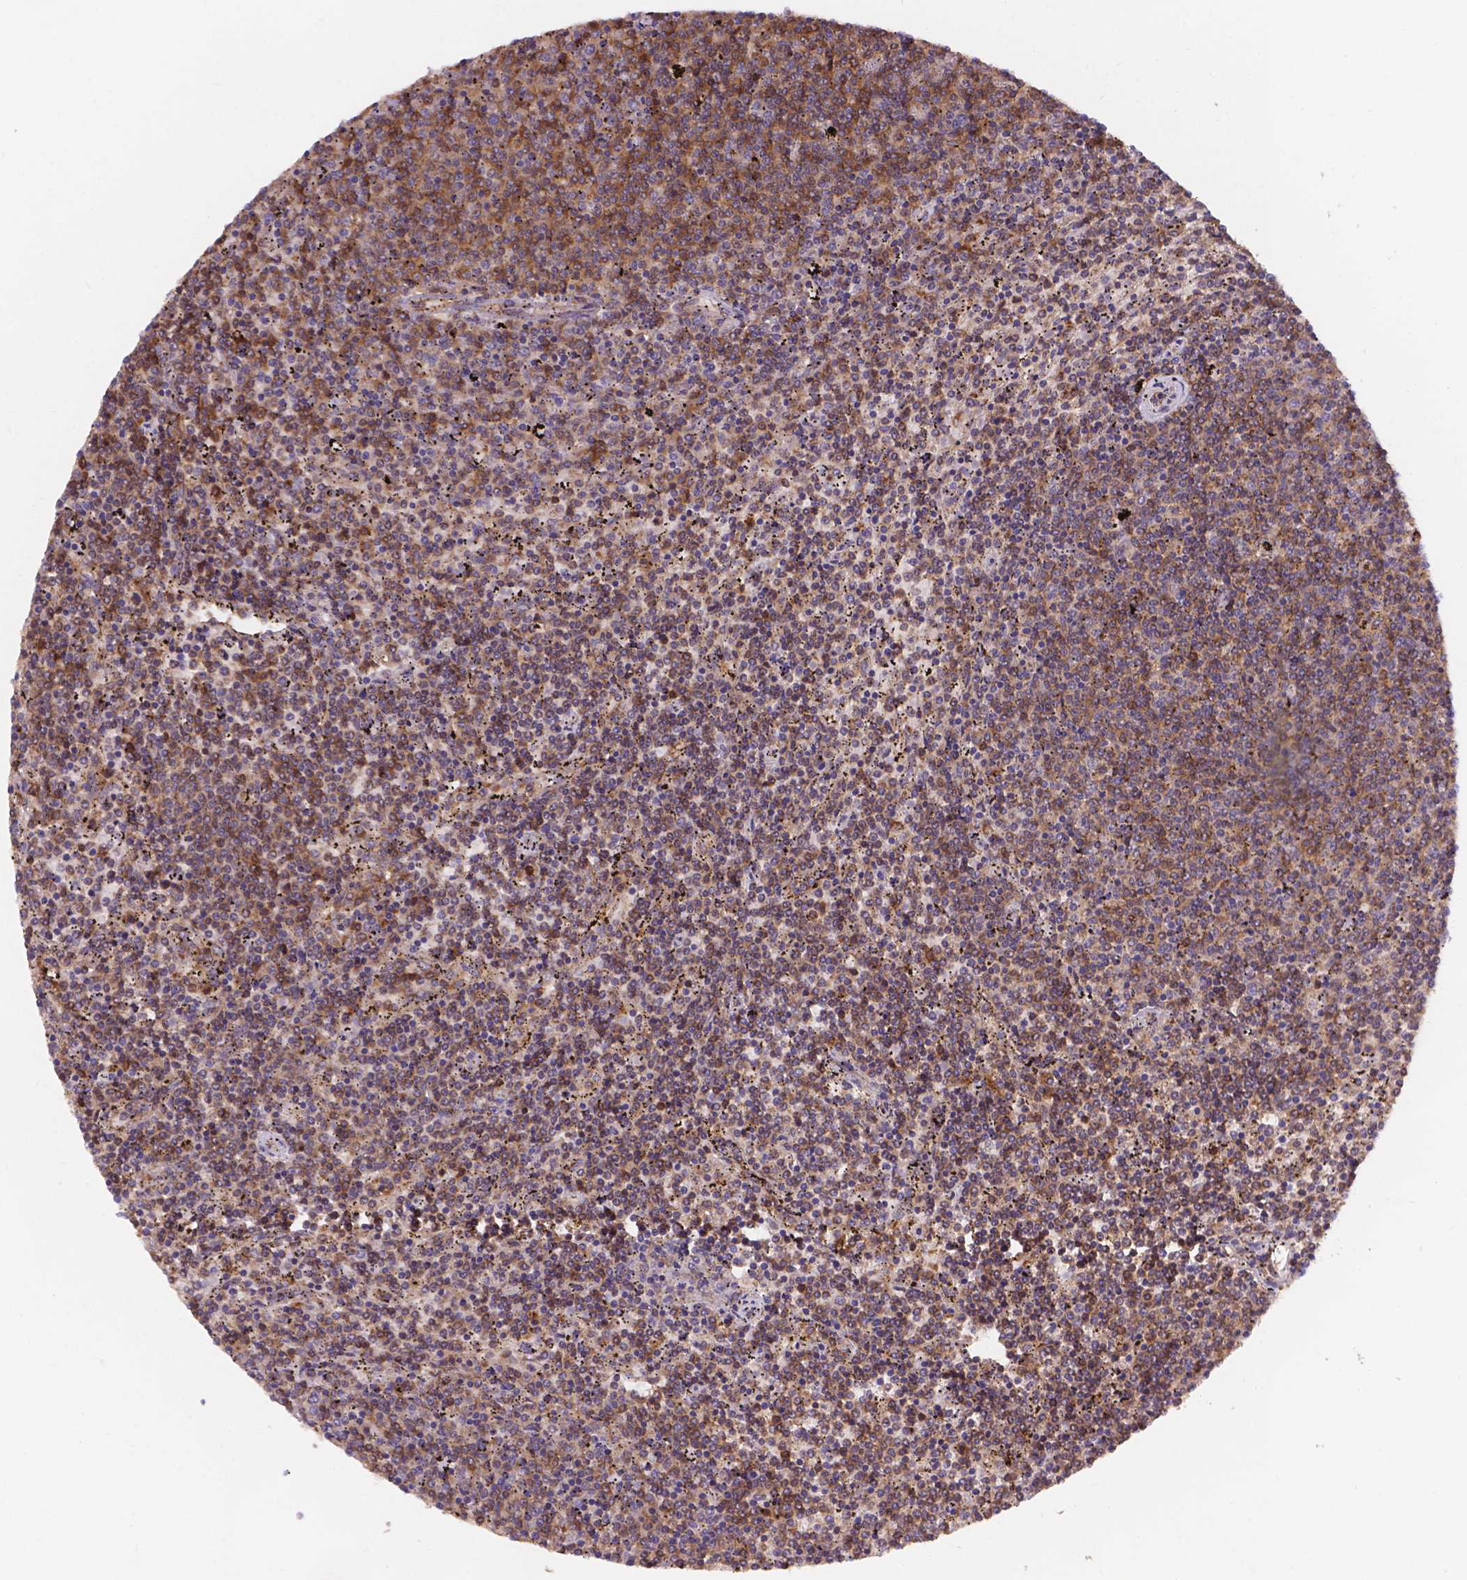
{"staining": {"intensity": "moderate", "quantity": "25%-75%", "location": "cytoplasmic/membranous"}, "tissue": "lymphoma", "cell_type": "Tumor cells", "image_type": "cancer", "snomed": [{"axis": "morphology", "description": "Malignant lymphoma, non-Hodgkin's type, Low grade"}, {"axis": "topography", "description": "Spleen"}], "caption": "About 25%-75% of tumor cells in human low-grade malignant lymphoma, non-Hodgkin's type reveal moderate cytoplasmic/membranous protein expression as visualized by brown immunohistochemical staining.", "gene": "AK3", "patient": {"sex": "female", "age": 50}}